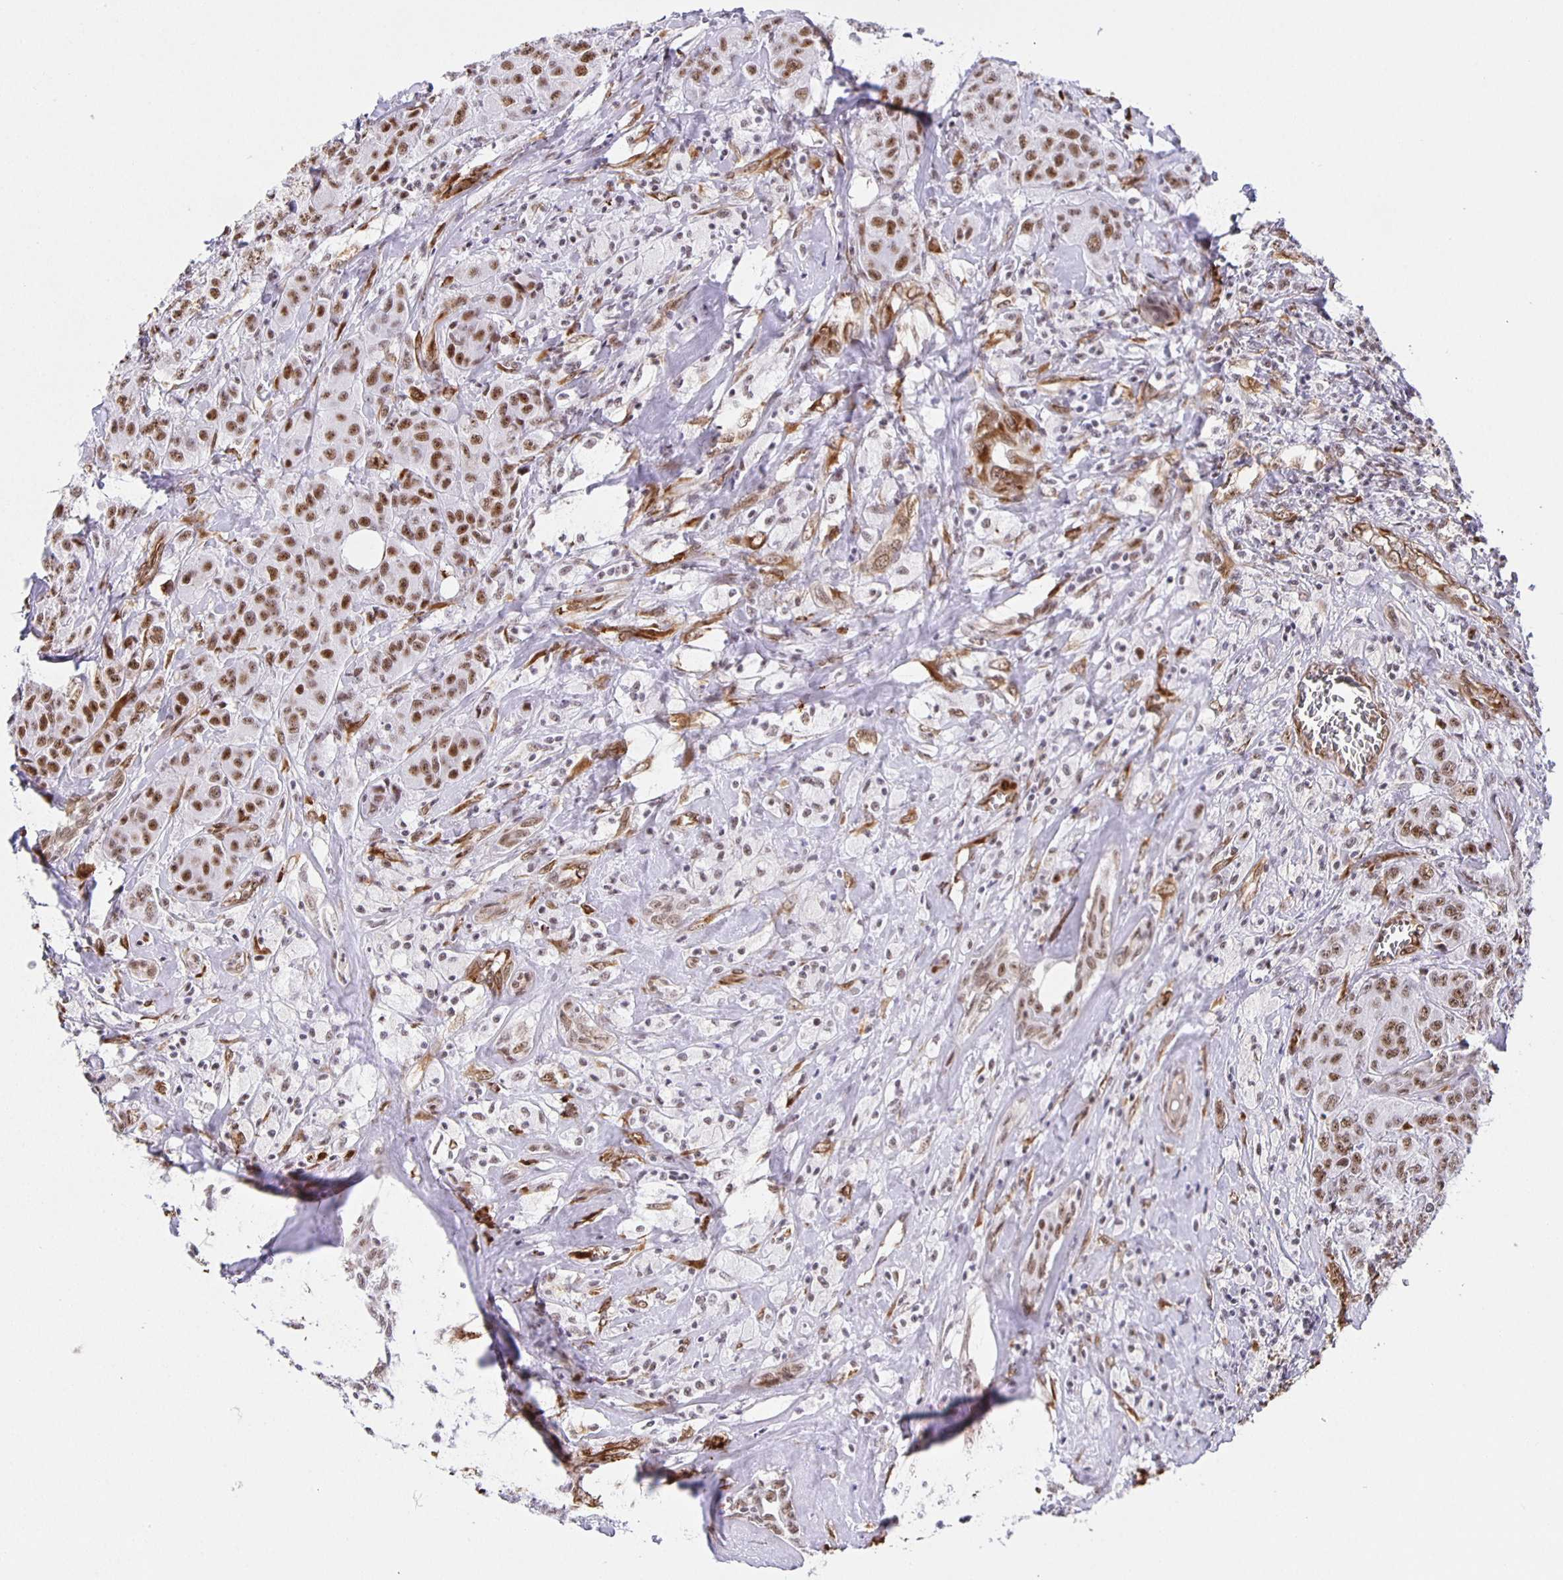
{"staining": {"intensity": "moderate", "quantity": ">75%", "location": "nuclear"}, "tissue": "breast cancer", "cell_type": "Tumor cells", "image_type": "cancer", "snomed": [{"axis": "morphology", "description": "Normal tissue, NOS"}, {"axis": "morphology", "description": "Duct carcinoma"}, {"axis": "topography", "description": "Breast"}], "caption": "Breast invasive ductal carcinoma stained with a protein marker displays moderate staining in tumor cells.", "gene": "ZRANB2", "patient": {"sex": "female", "age": 43}}